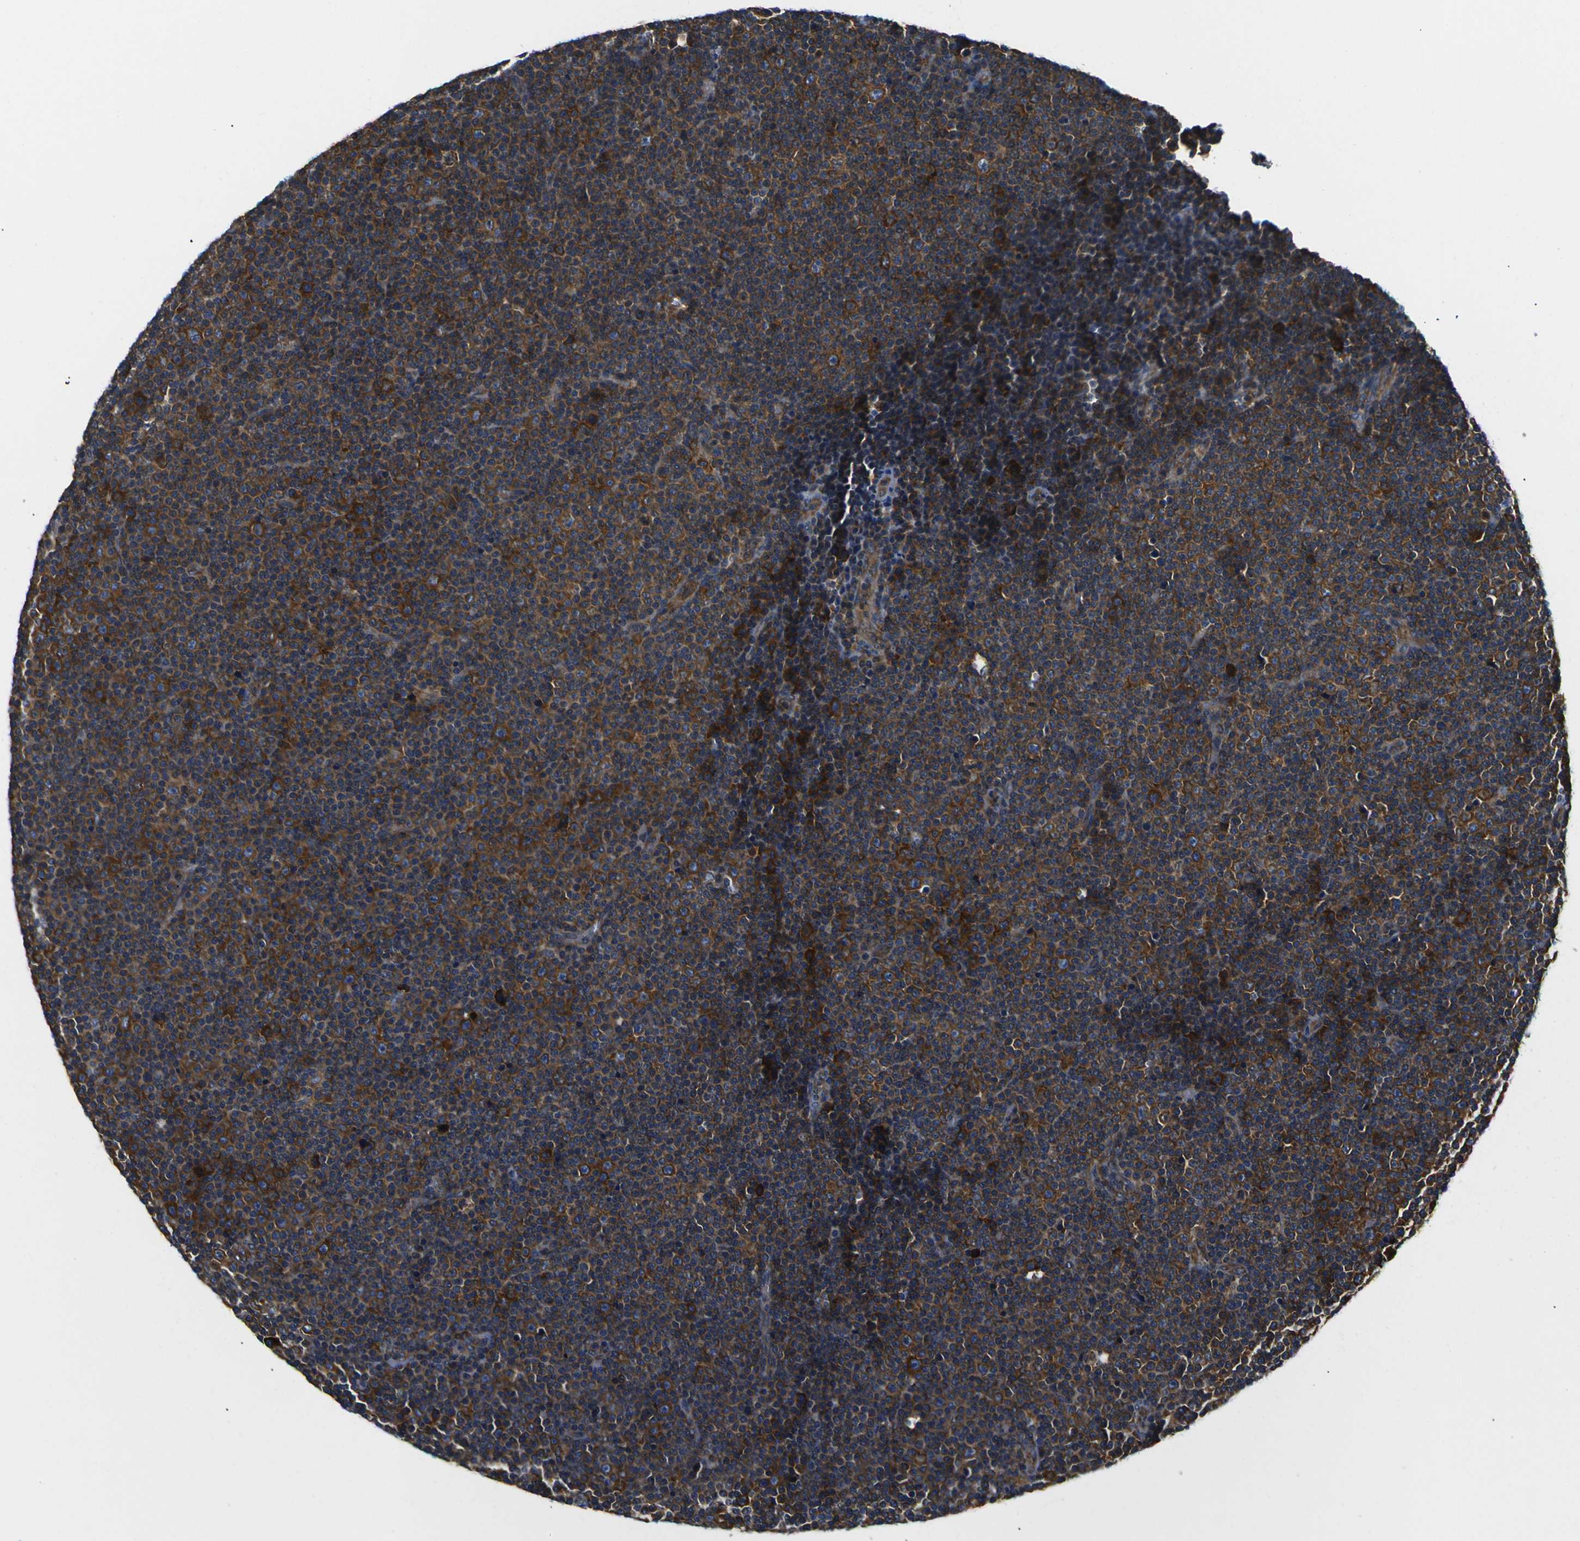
{"staining": {"intensity": "moderate", "quantity": ">75%", "location": "cytoplasmic/membranous"}, "tissue": "lymphoma", "cell_type": "Tumor cells", "image_type": "cancer", "snomed": [{"axis": "morphology", "description": "Malignant lymphoma, non-Hodgkin's type, Low grade"}, {"axis": "topography", "description": "Lymph node"}], "caption": "Immunohistochemistry histopathology image of neoplastic tissue: human lymphoma stained using immunohistochemistry displays medium levels of moderate protein expression localized specifically in the cytoplasmic/membranous of tumor cells, appearing as a cytoplasmic/membranous brown color.", "gene": "RPSA", "patient": {"sex": "female", "age": 67}}